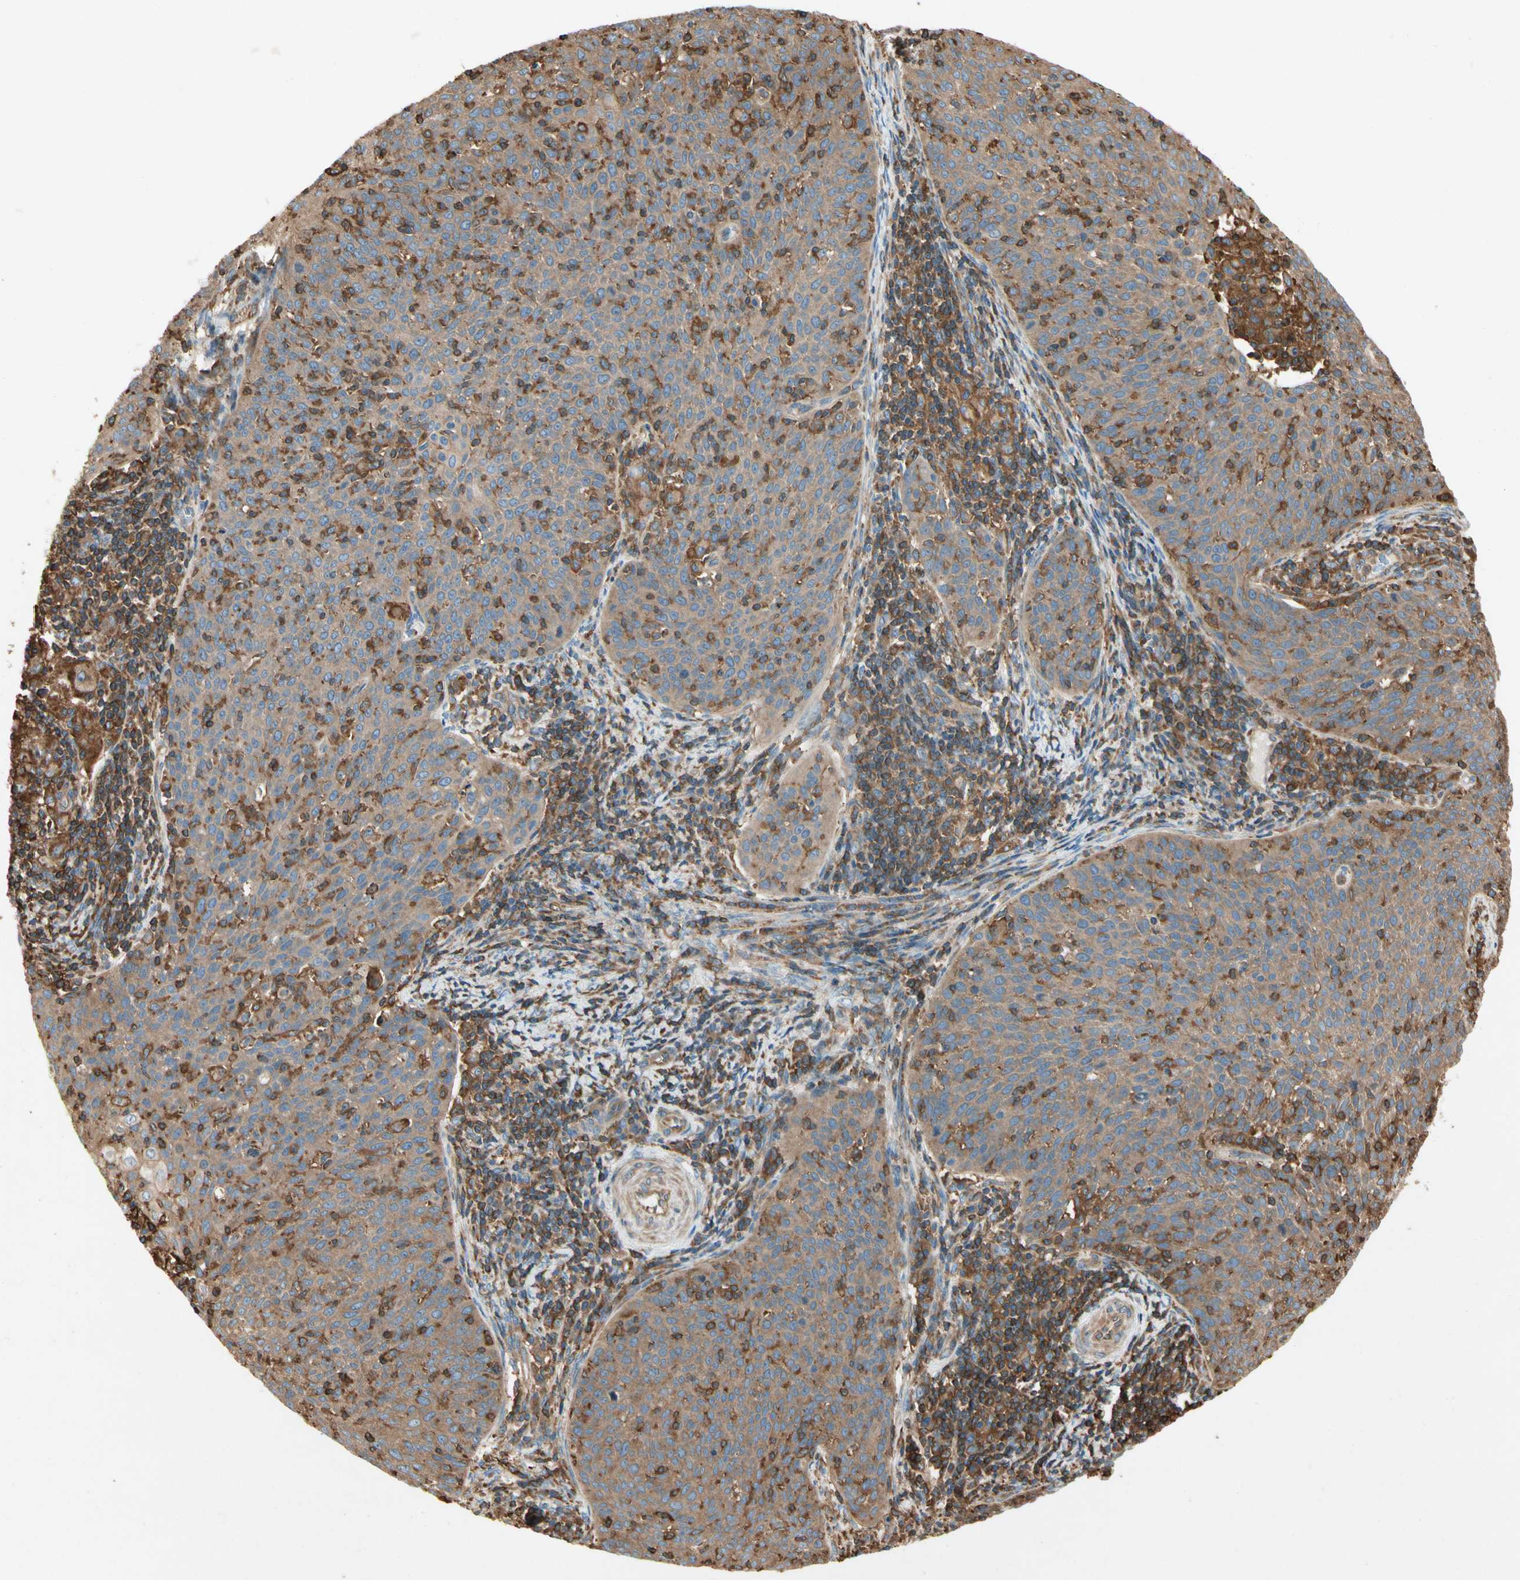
{"staining": {"intensity": "moderate", "quantity": ">75%", "location": "cytoplasmic/membranous"}, "tissue": "cervical cancer", "cell_type": "Tumor cells", "image_type": "cancer", "snomed": [{"axis": "morphology", "description": "Squamous cell carcinoma, NOS"}, {"axis": "topography", "description": "Cervix"}], "caption": "Brown immunohistochemical staining in human cervical cancer displays moderate cytoplasmic/membranous staining in approximately >75% of tumor cells.", "gene": "ARPC2", "patient": {"sex": "female", "age": 38}}